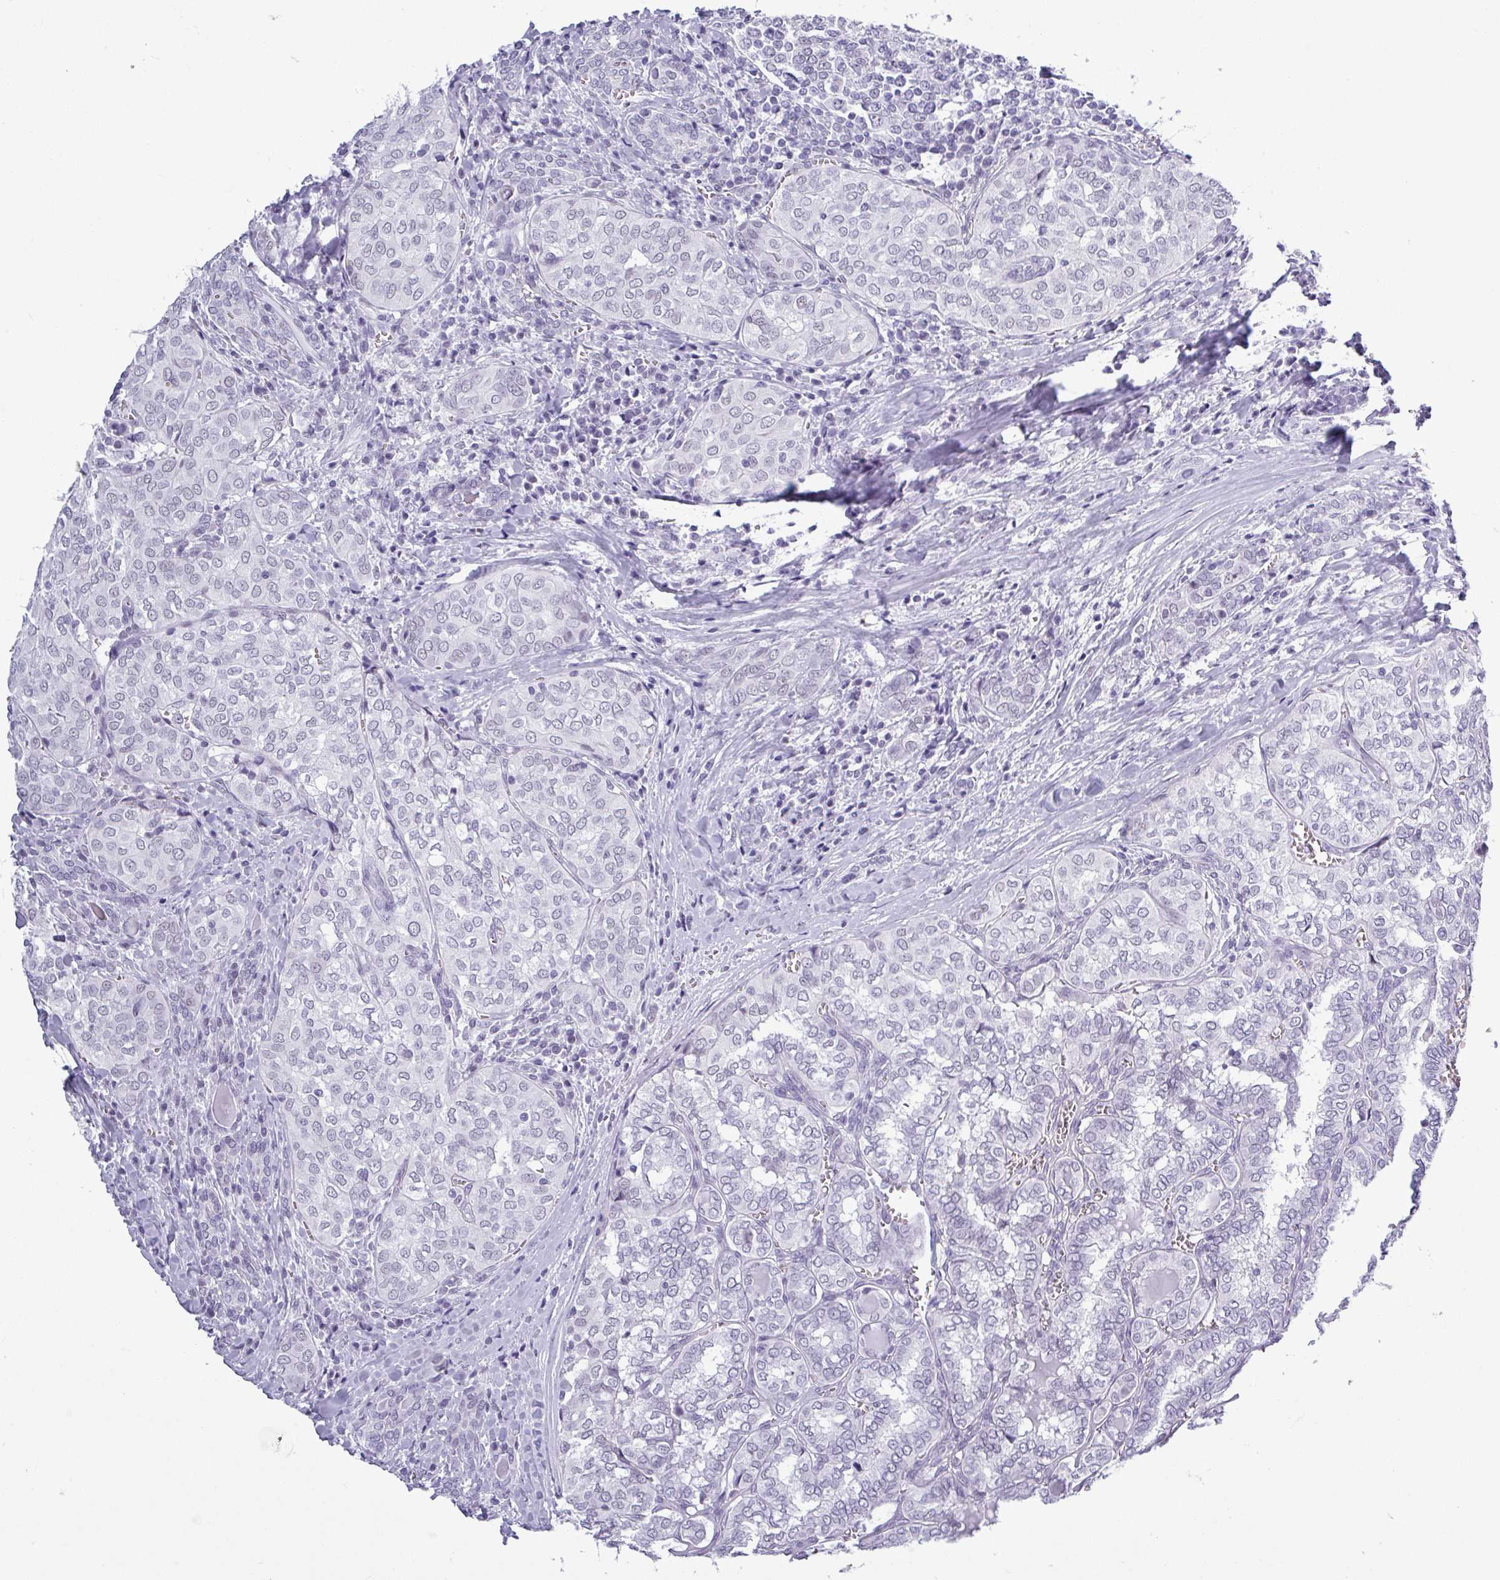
{"staining": {"intensity": "negative", "quantity": "none", "location": "none"}, "tissue": "thyroid cancer", "cell_type": "Tumor cells", "image_type": "cancer", "snomed": [{"axis": "morphology", "description": "Papillary adenocarcinoma, NOS"}, {"axis": "topography", "description": "Thyroid gland"}], "caption": "Immunohistochemistry (IHC) photomicrograph of neoplastic tissue: thyroid cancer stained with DAB shows no significant protein expression in tumor cells.", "gene": "SRGAP1", "patient": {"sex": "female", "age": 30}}